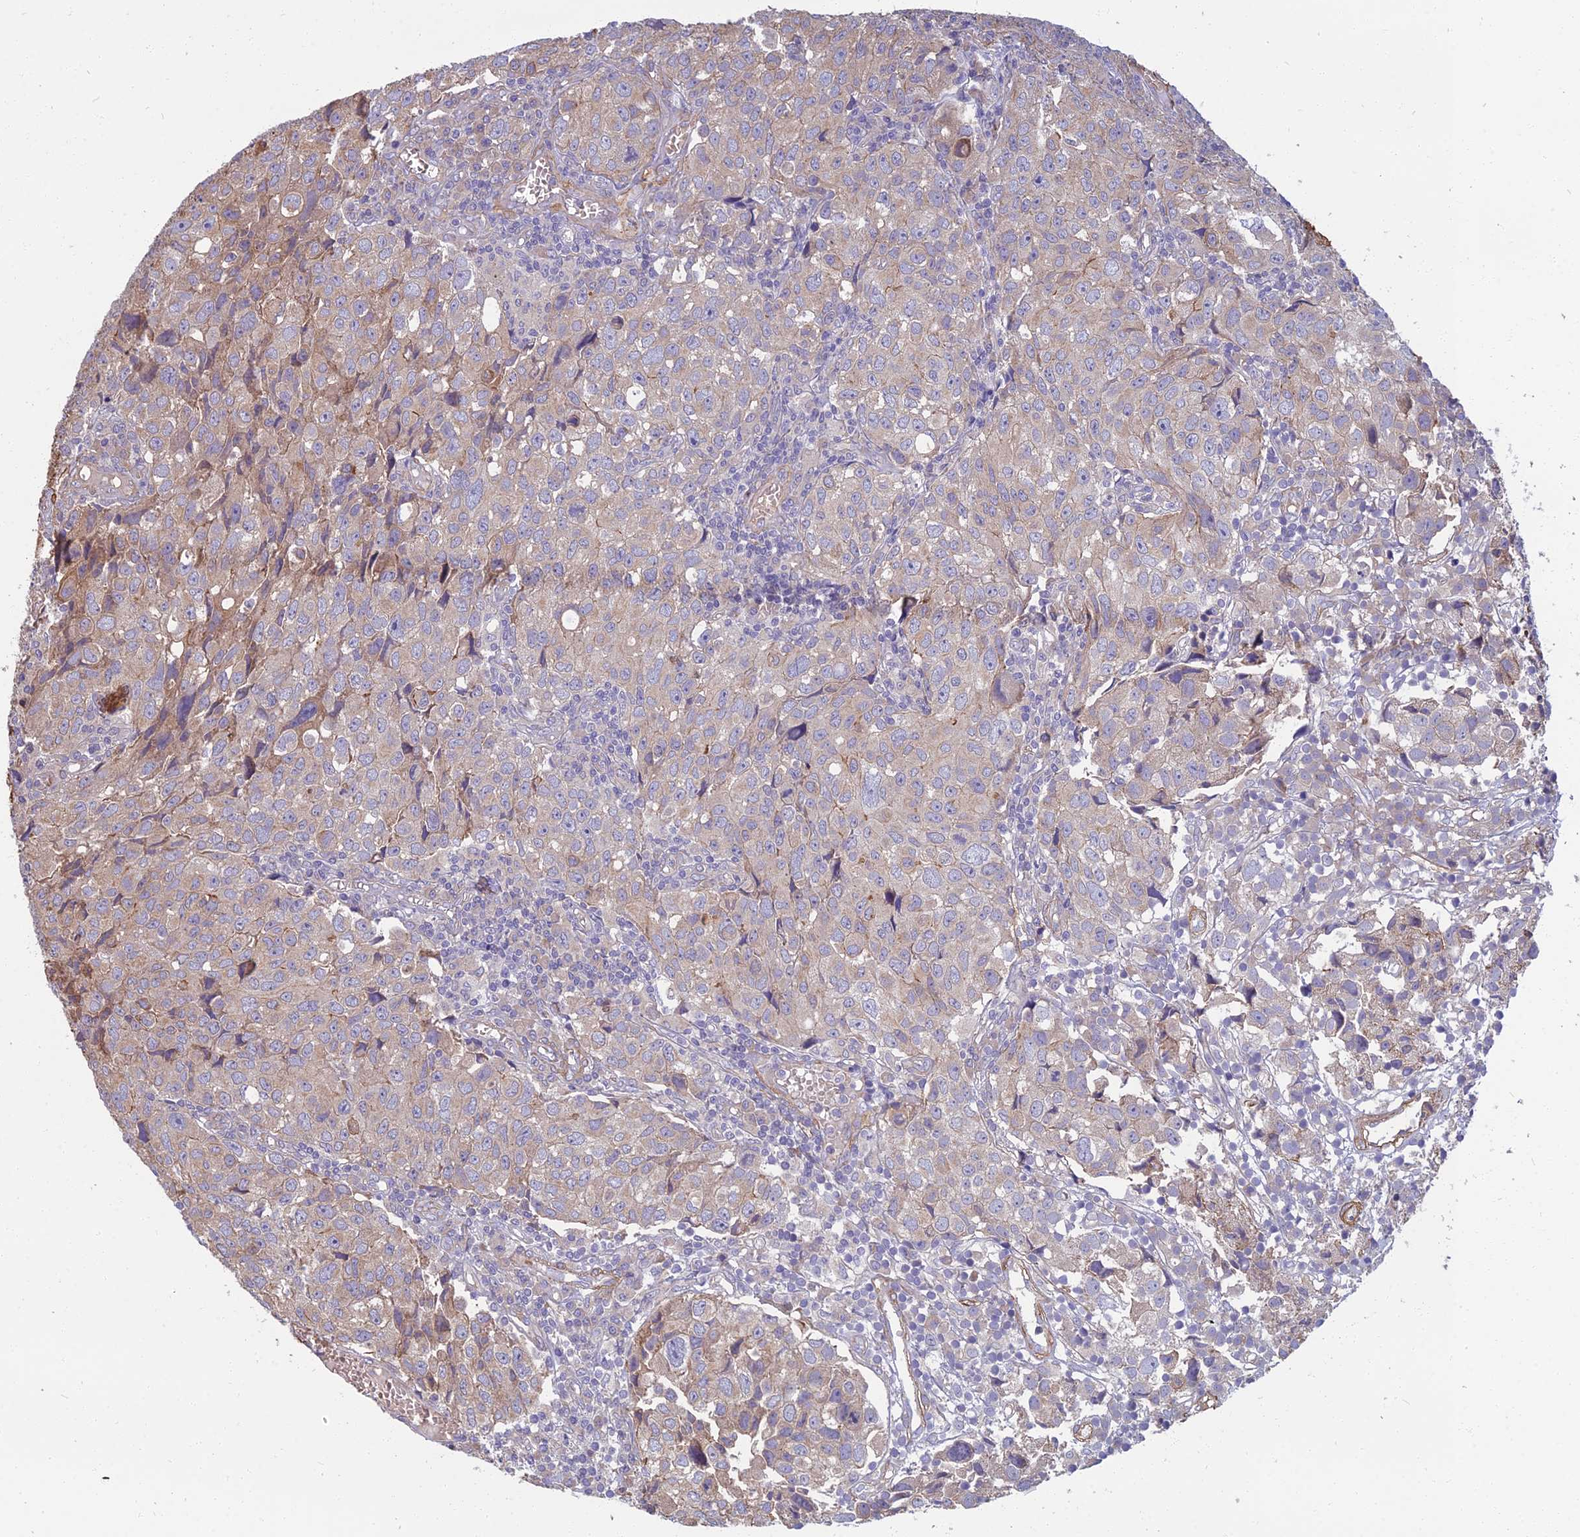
{"staining": {"intensity": "negative", "quantity": "none", "location": "none"}, "tissue": "urothelial cancer", "cell_type": "Tumor cells", "image_type": "cancer", "snomed": [{"axis": "morphology", "description": "Urothelial carcinoma, High grade"}, {"axis": "topography", "description": "Urinary bladder"}], "caption": "Immunohistochemical staining of human urothelial carcinoma (high-grade) shows no significant expression in tumor cells. (DAB immunohistochemistry (IHC) visualized using brightfield microscopy, high magnification).", "gene": "WDR24", "patient": {"sex": "female", "age": 75}}